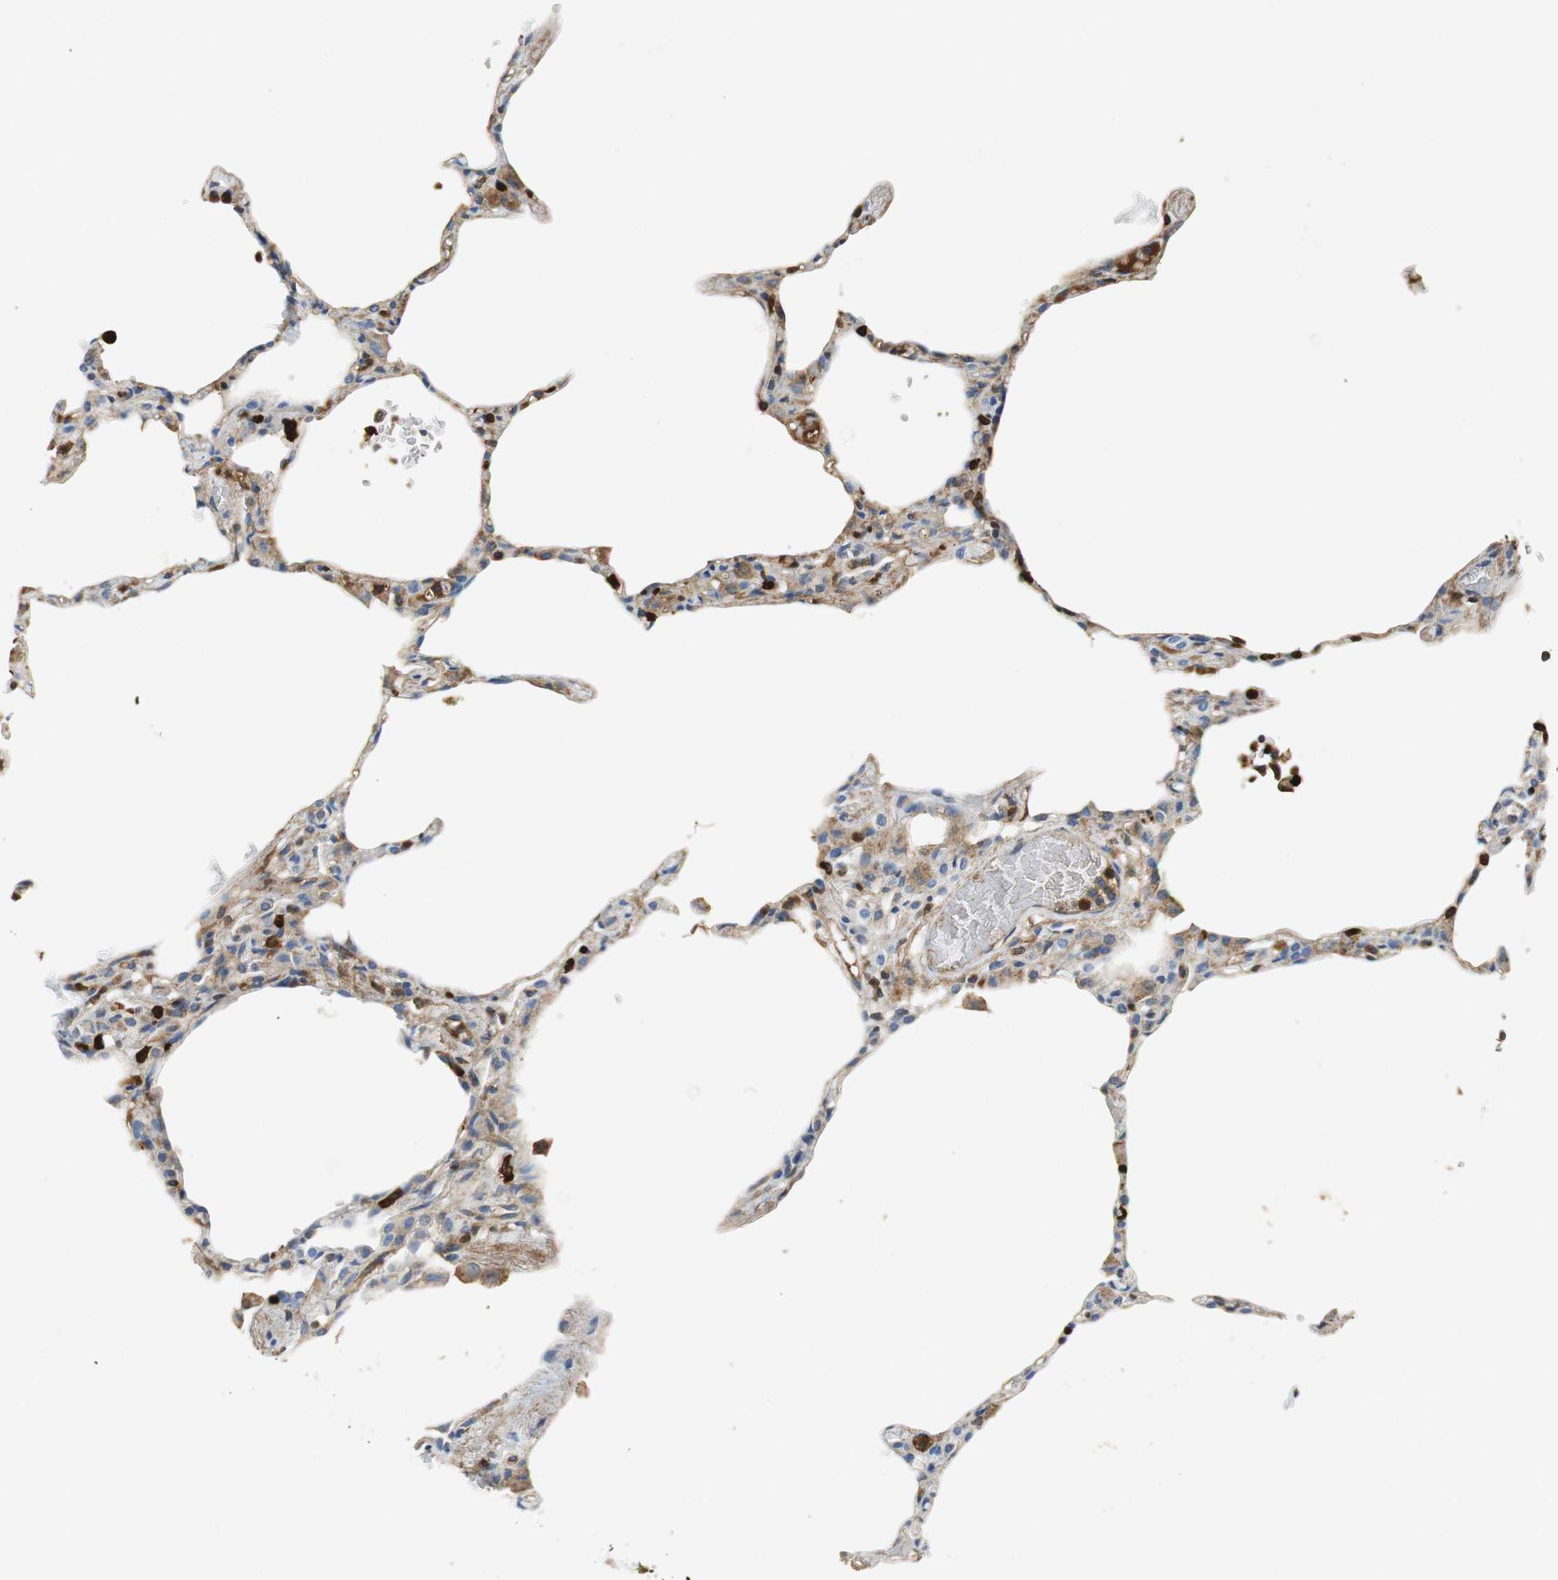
{"staining": {"intensity": "moderate", "quantity": "25%-75%", "location": "cytoplasmic/membranous"}, "tissue": "lung", "cell_type": "Alveolar cells", "image_type": "normal", "snomed": [{"axis": "morphology", "description": "Normal tissue, NOS"}, {"axis": "topography", "description": "Lung"}], "caption": "High-power microscopy captured an IHC histopathology image of normal lung, revealing moderate cytoplasmic/membranous staining in approximately 25%-75% of alveolar cells.", "gene": "ORM1", "patient": {"sex": "female", "age": 49}}